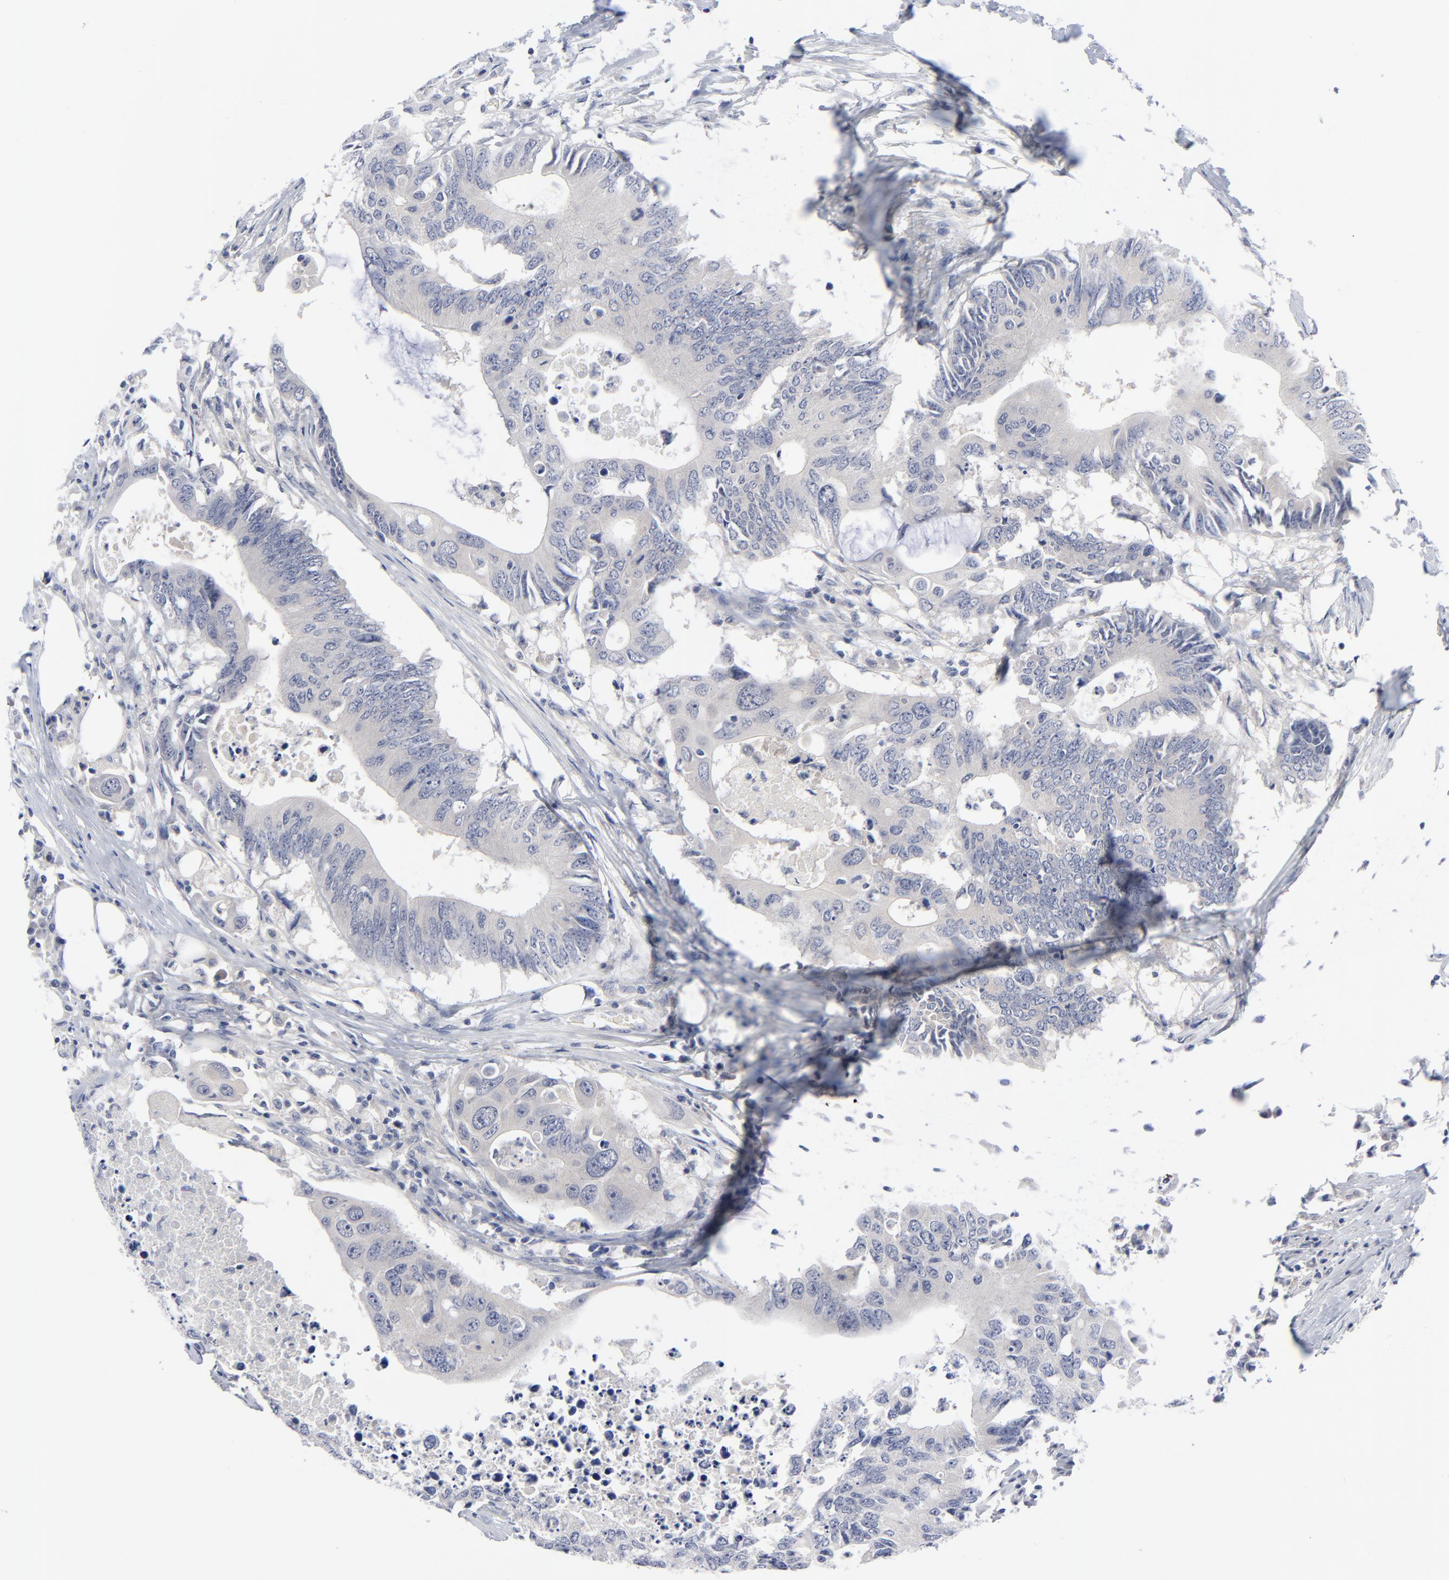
{"staining": {"intensity": "negative", "quantity": "none", "location": "none"}, "tissue": "colorectal cancer", "cell_type": "Tumor cells", "image_type": "cancer", "snomed": [{"axis": "morphology", "description": "Adenocarcinoma, NOS"}, {"axis": "topography", "description": "Colon"}], "caption": "Protein analysis of colorectal cancer (adenocarcinoma) demonstrates no significant staining in tumor cells.", "gene": "CLEC4G", "patient": {"sex": "male", "age": 71}}